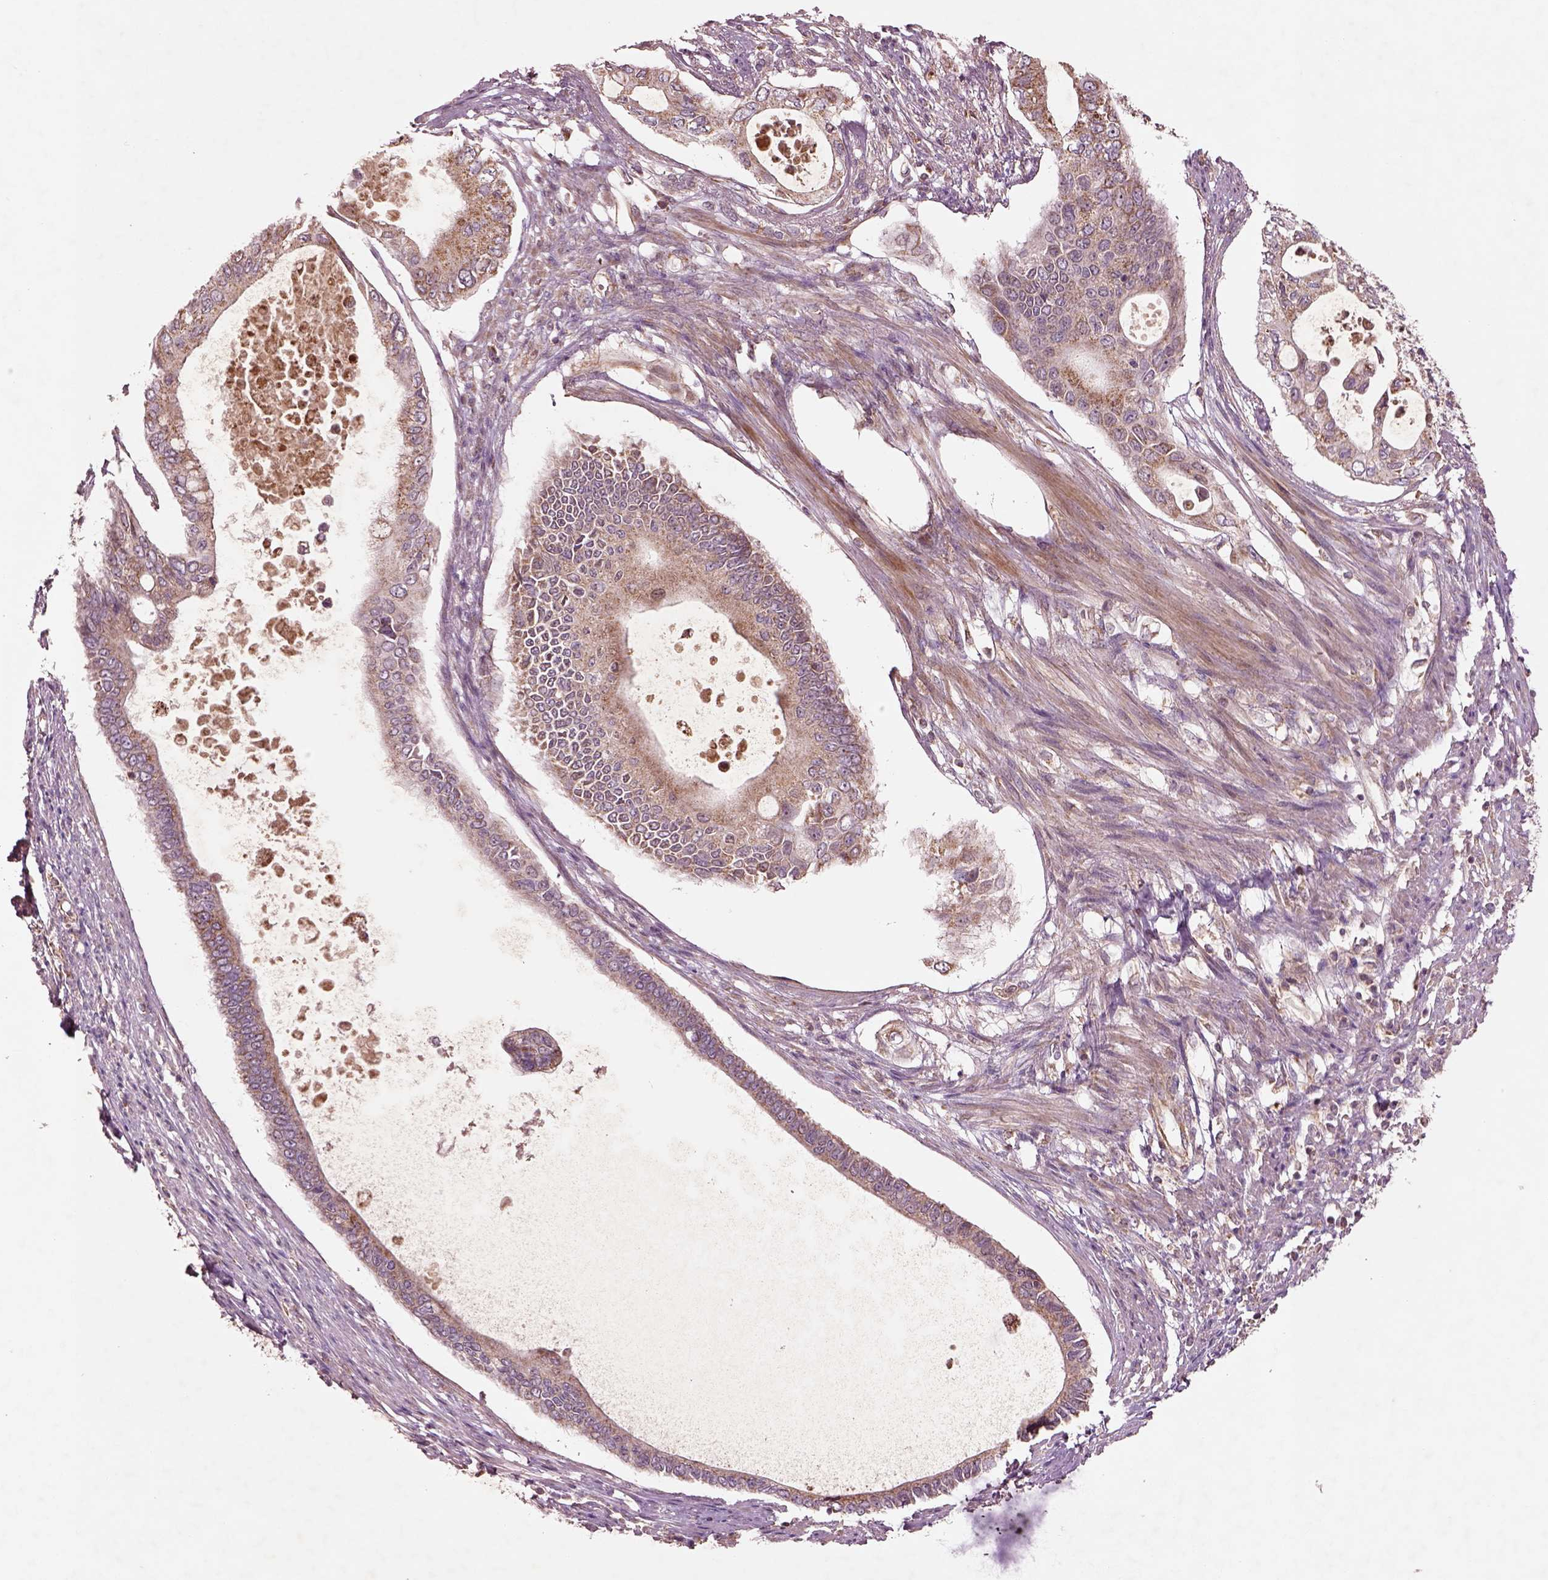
{"staining": {"intensity": "moderate", "quantity": ">75%", "location": "cytoplasmic/membranous"}, "tissue": "pancreatic cancer", "cell_type": "Tumor cells", "image_type": "cancer", "snomed": [{"axis": "morphology", "description": "Adenocarcinoma, NOS"}, {"axis": "topography", "description": "Pancreas"}], "caption": "Immunohistochemistry (IHC) staining of pancreatic cancer (adenocarcinoma), which demonstrates medium levels of moderate cytoplasmic/membranous staining in about >75% of tumor cells indicating moderate cytoplasmic/membranous protein expression. The staining was performed using DAB (3,3'-diaminobenzidine) (brown) for protein detection and nuclei were counterstained in hematoxylin (blue).", "gene": "SLC25A5", "patient": {"sex": "female", "age": 63}}